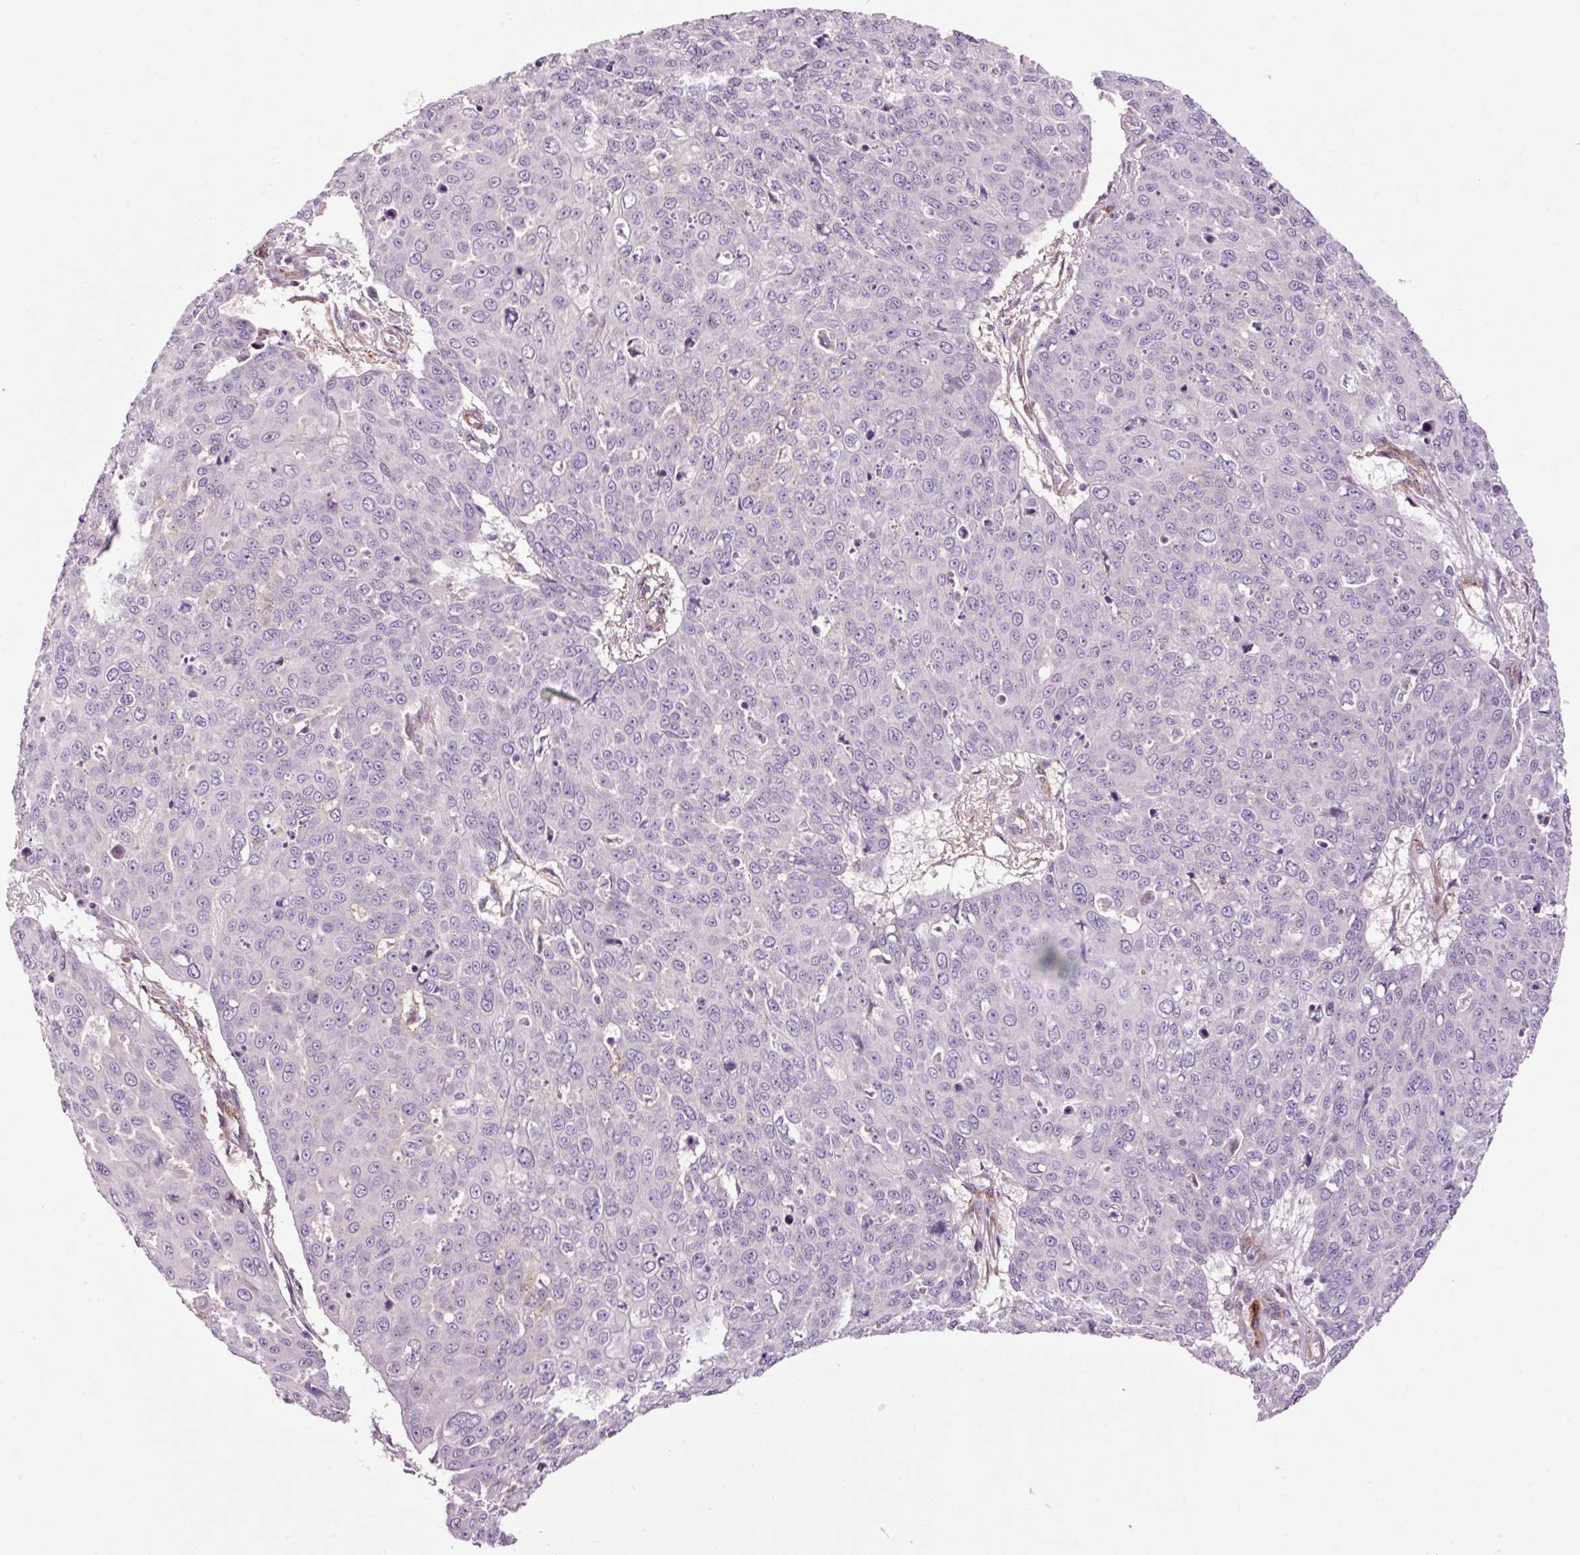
{"staining": {"intensity": "negative", "quantity": "none", "location": "none"}, "tissue": "skin cancer", "cell_type": "Tumor cells", "image_type": "cancer", "snomed": [{"axis": "morphology", "description": "Squamous cell carcinoma, NOS"}, {"axis": "topography", "description": "Skin"}], "caption": "IHC histopathology image of human skin cancer stained for a protein (brown), which reveals no expression in tumor cells.", "gene": "ANKRD20A1", "patient": {"sex": "male", "age": 71}}